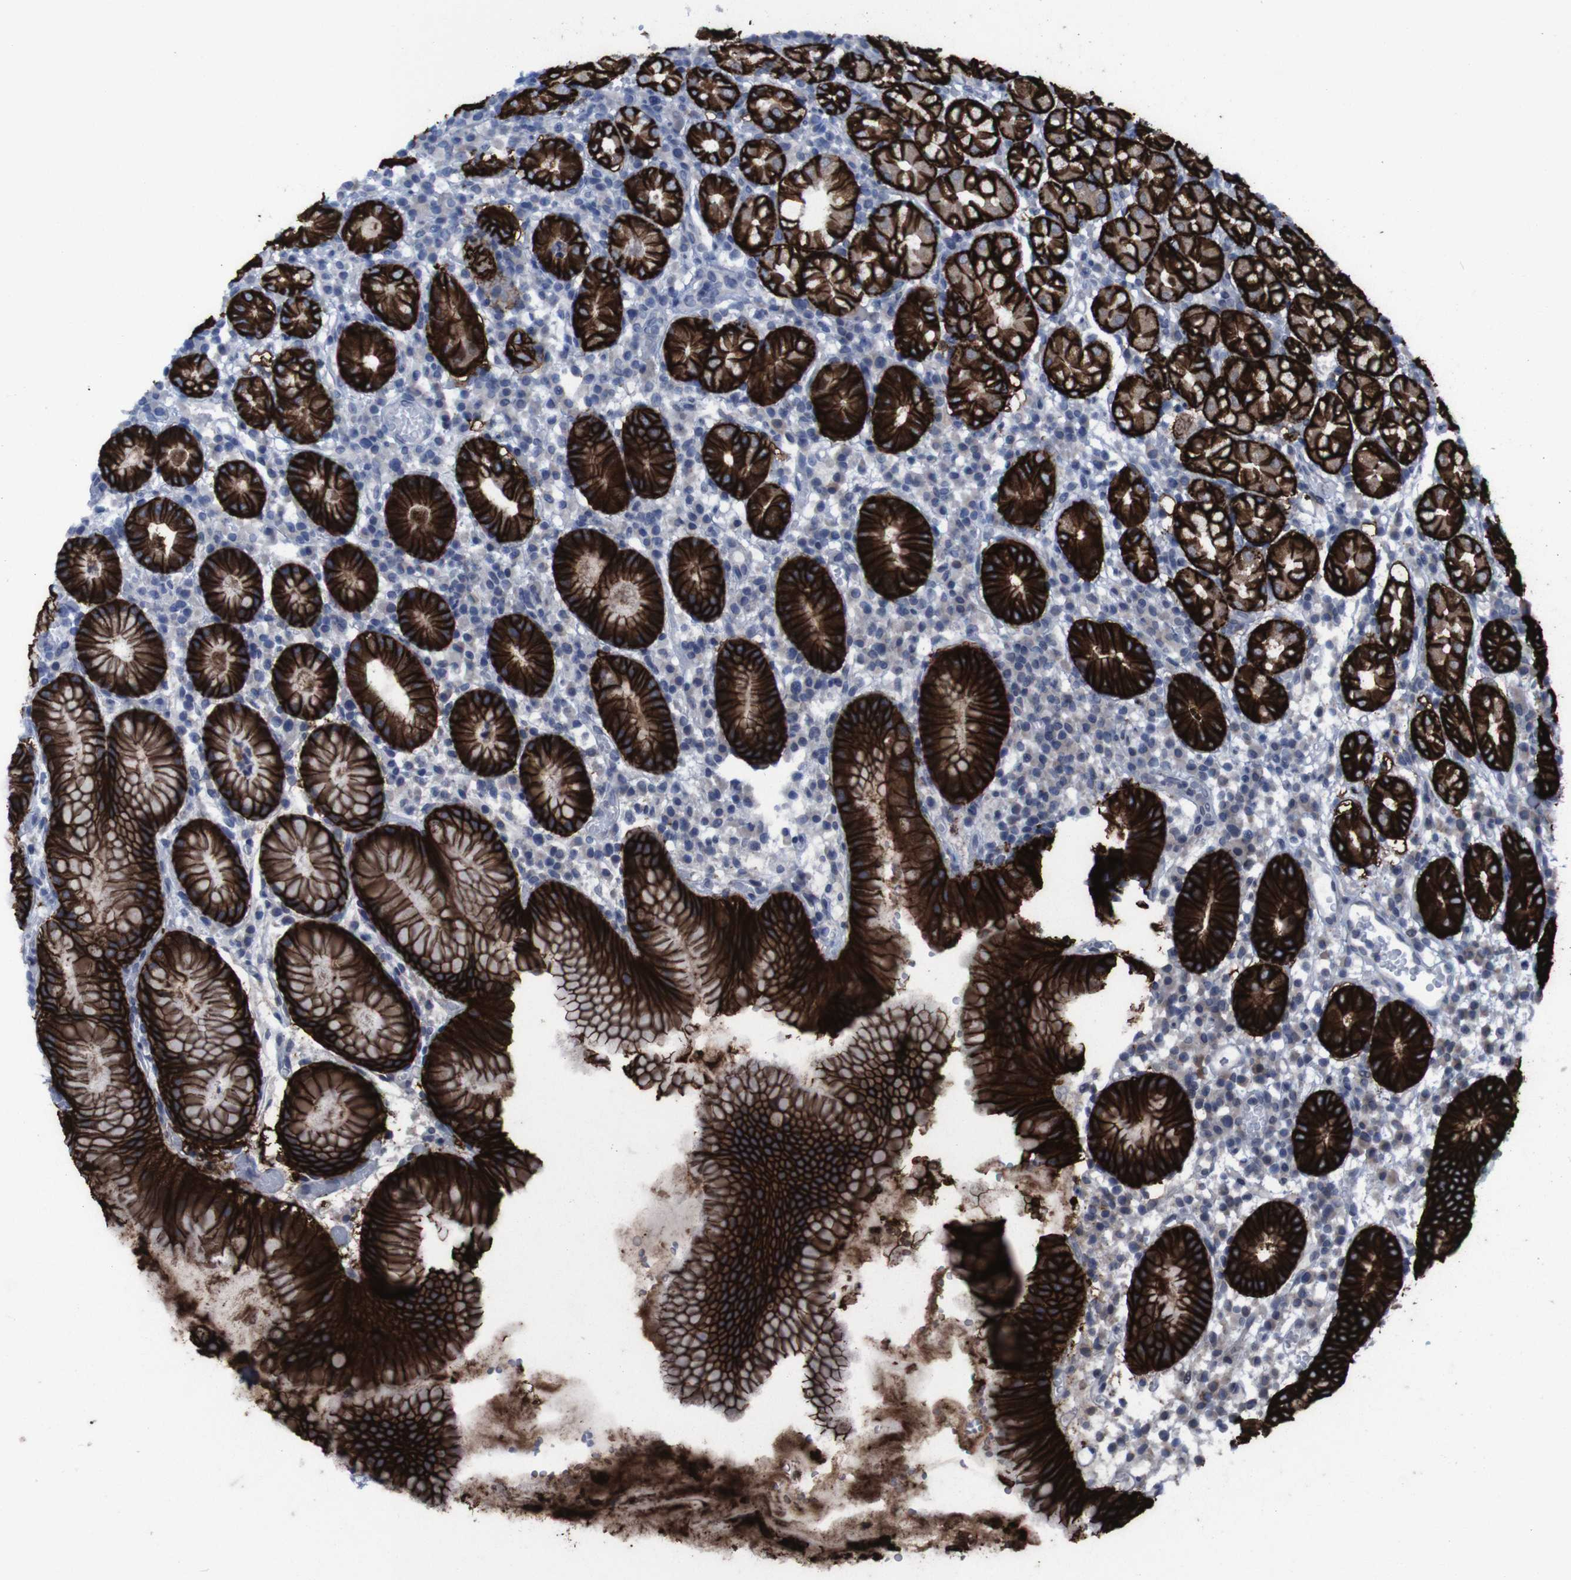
{"staining": {"intensity": "strong", "quantity": ">75%", "location": "cytoplasmic/membranous"}, "tissue": "stomach", "cell_type": "Glandular cells", "image_type": "normal", "snomed": [{"axis": "morphology", "description": "Normal tissue, NOS"}, {"axis": "topography", "description": "Stomach"}, {"axis": "topography", "description": "Stomach, lower"}], "caption": "A high-resolution photomicrograph shows IHC staining of benign stomach, which displays strong cytoplasmic/membranous positivity in approximately >75% of glandular cells. The staining is performed using DAB (3,3'-diaminobenzidine) brown chromogen to label protein expression. The nuclei are counter-stained blue using hematoxylin.", "gene": "CLDN18", "patient": {"sex": "female", "age": 75}}